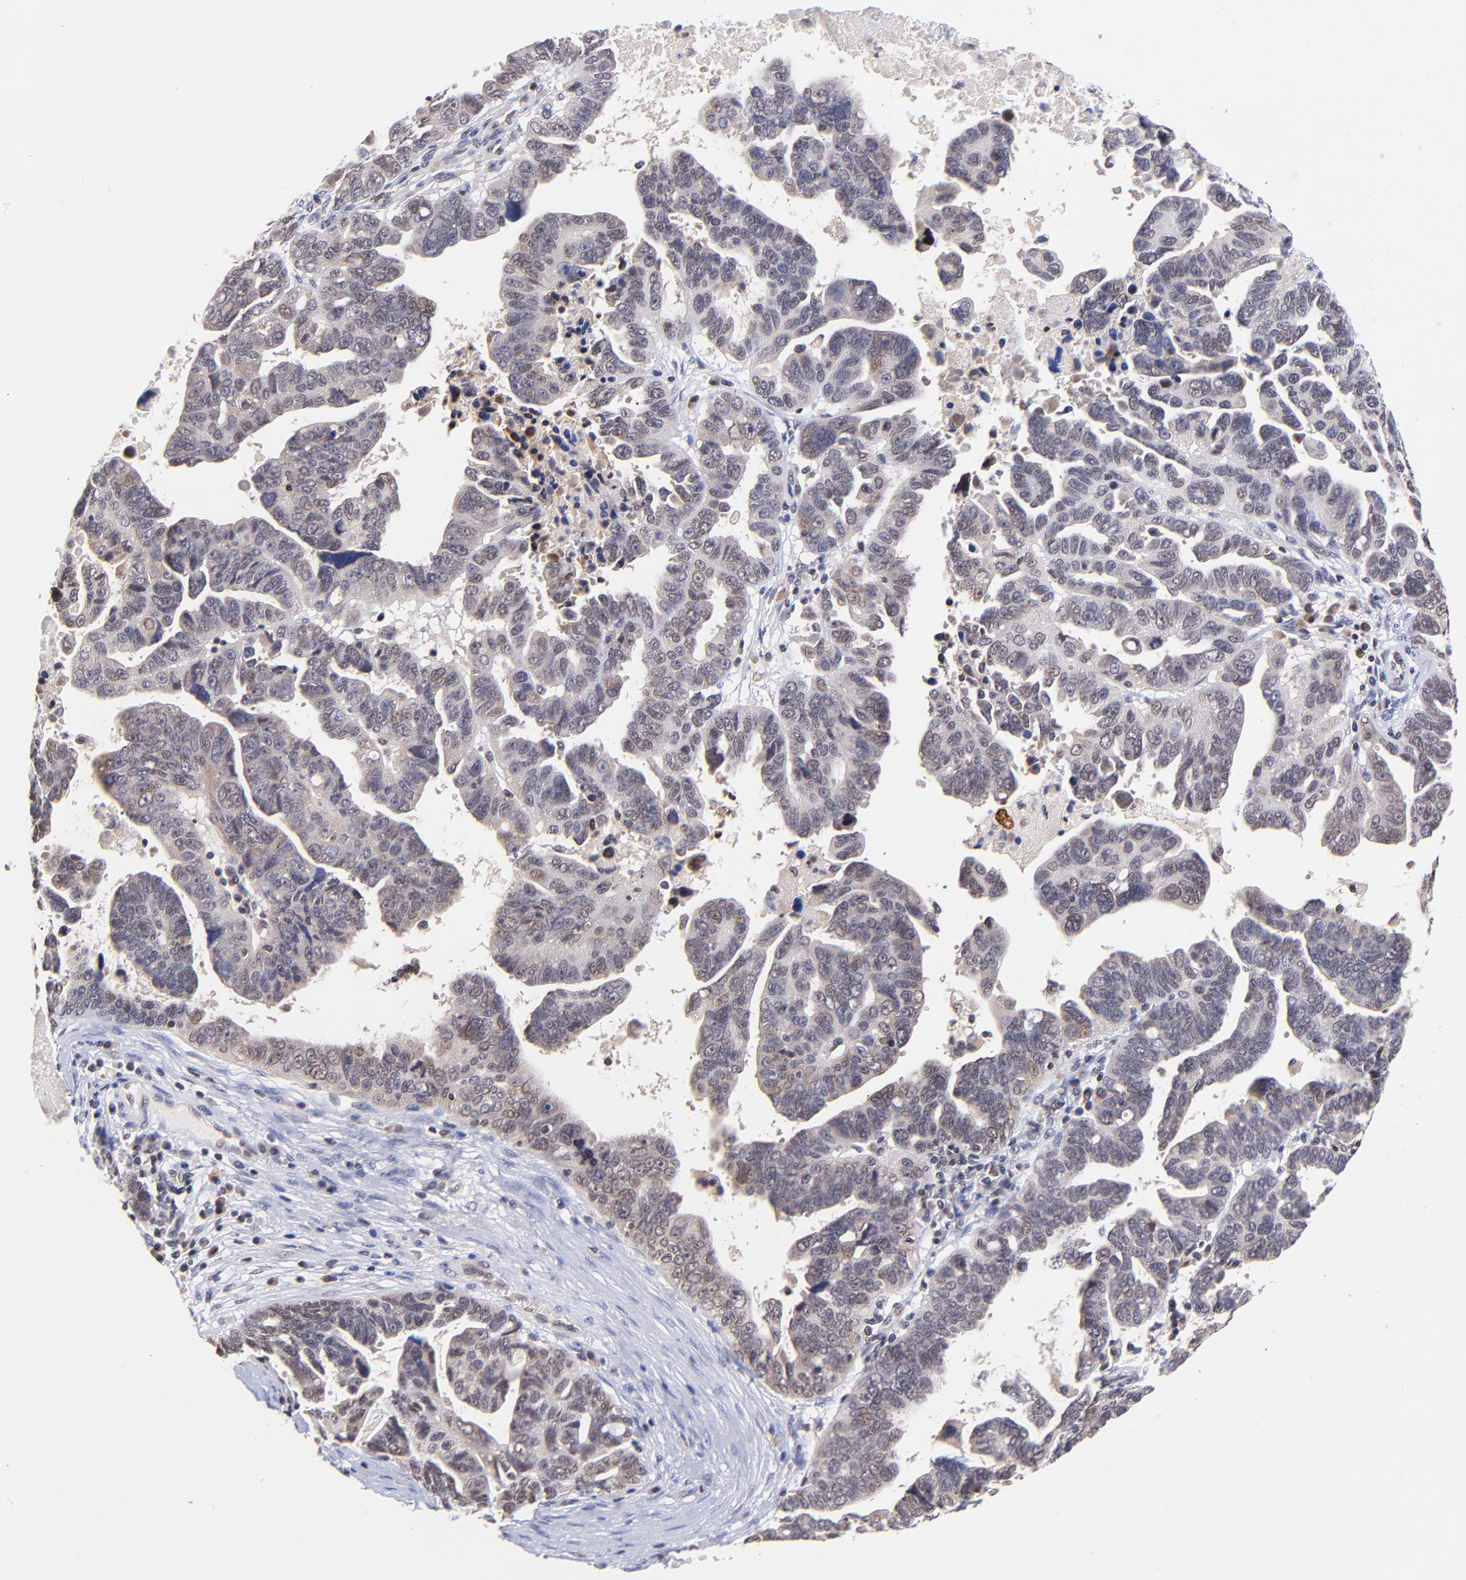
{"staining": {"intensity": "moderate", "quantity": "<25%", "location": "cytoplasmic/membranous,nuclear"}, "tissue": "ovarian cancer", "cell_type": "Tumor cells", "image_type": "cancer", "snomed": [{"axis": "morphology", "description": "Carcinoma, endometroid"}, {"axis": "morphology", "description": "Cystadenocarcinoma, serous, NOS"}, {"axis": "topography", "description": "Ovary"}], "caption": "Ovarian cancer (serous cystadenocarcinoma) stained for a protein demonstrates moderate cytoplasmic/membranous and nuclear positivity in tumor cells.", "gene": "WDR25", "patient": {"sex": "female", "age": 45}}